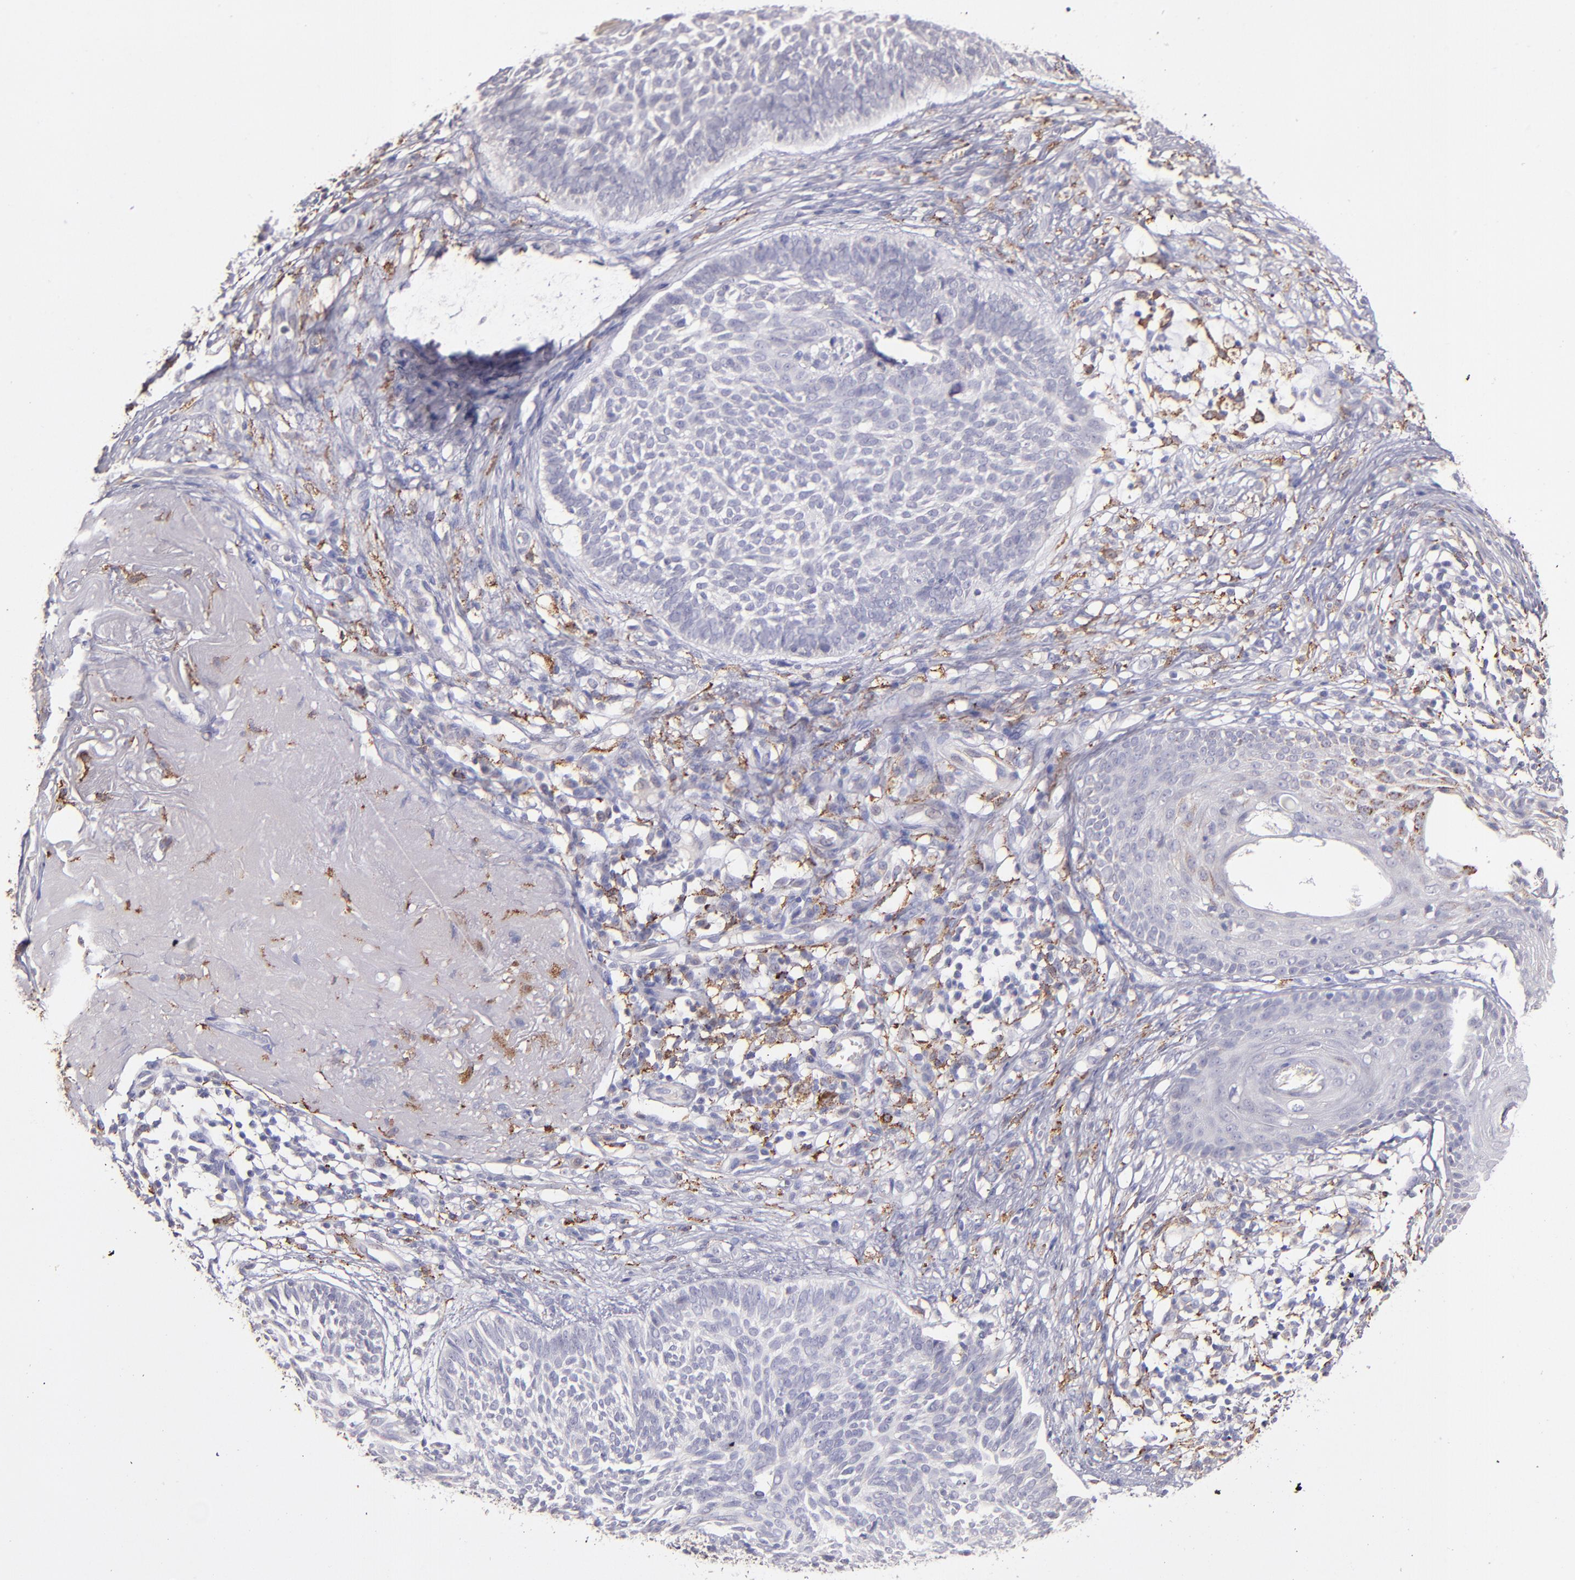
{"staining": {"intensity": "negative", "quantity": "none", "location": "none"}, "tissue": "skin cancer", "cell_type": "Tumor cells", "image_type": "cancer", "snomed": [{"axis": "morphology", "description": "Basal cell carcinoma"}, {"axis": "topography", "description": "Skin"}], "caption": "Human skin cancer stained for a protein using immunohistochemistry demonstrates no expression in tumor cells.", "gene": "GLDC", "patient": {"sex": "male", "age": 74}}